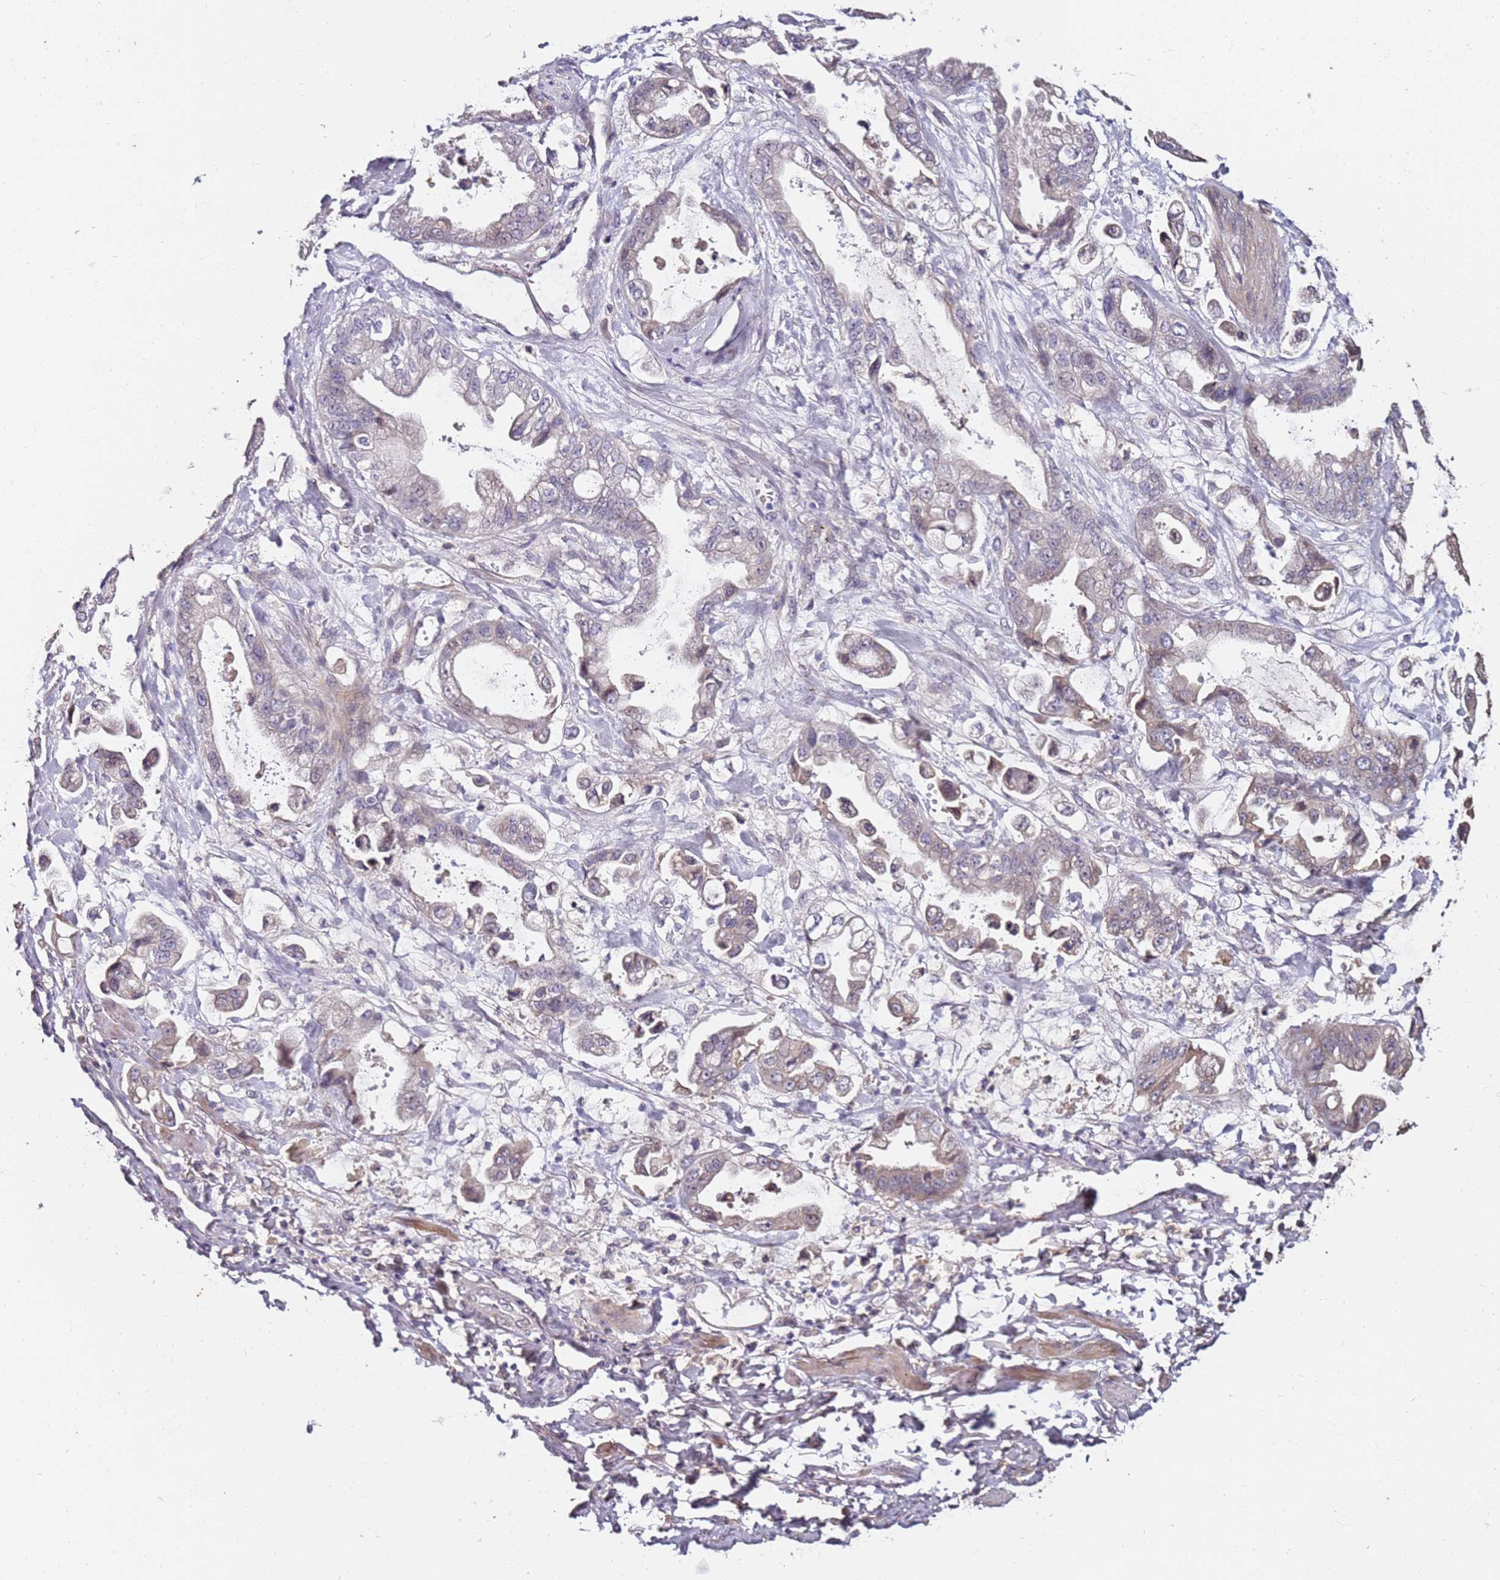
{"staining": {"intensity": "negative", "quantity": "none", "location": "none"}, "tissue": "stomach cancer", "cell_type": "Tumor cells", "image_type": "cancer", "snomed": [{"axis": "morphology", "description": "Adenocarcinoma, NOS"}, {"axis": "topography", "description": "Stomach"}], "caption": "Immunohistochemical staining of human stomach cancer (adenocarcinoma) displays no significant staining in tumor cells. The staining was performed using DAB (3,3'-diaminobenzidine) to visualize the protein expression in brown, while the nuclei were stained in blue with hematoxylin (Magnification: 20x).", "gene": "C3orf80", "patient": {"sex": "male", "age": 62}}